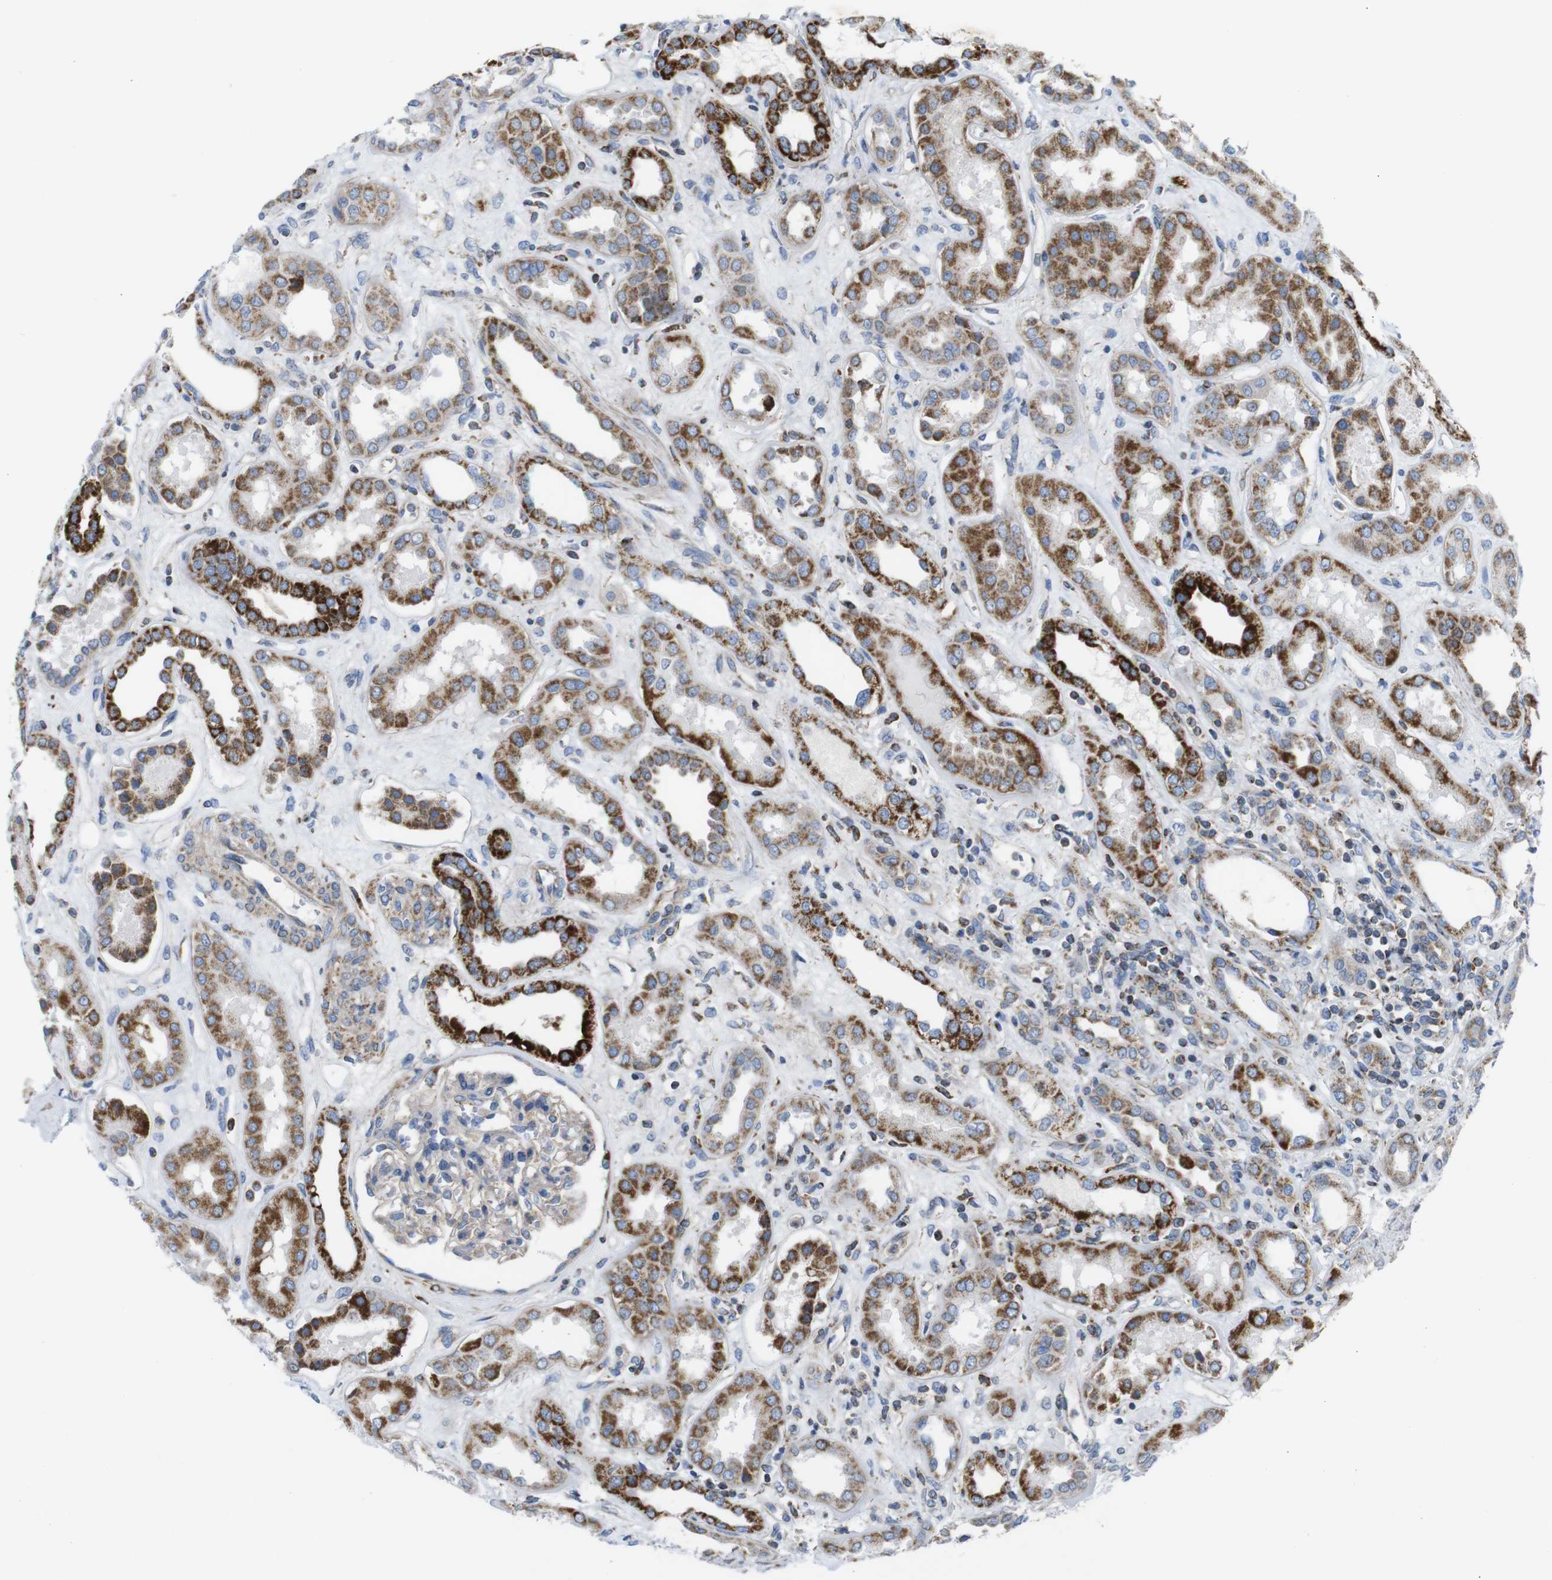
{"staining": {"intensity": "moderate", "quantity": "<25%", "location": "cytoplasmic/membranous"}, "tissue": "kidney", "cell_type": "Cells in glomeruli", "image_type": "normal", "snomed": [{"axis": "morphology", "description": "Normal tissue, NOS"}, {"axis": "topography", "description": "Kidney"}], "caption": "Brown immunohistochemical staining in unremarkable human kidney shows moderate cytoplasmic/membranous staining in approximately <25% of cells in glomeruli.", "gene": "PDCD1LG2", "patient": {"sex": "male", "age": 59}}